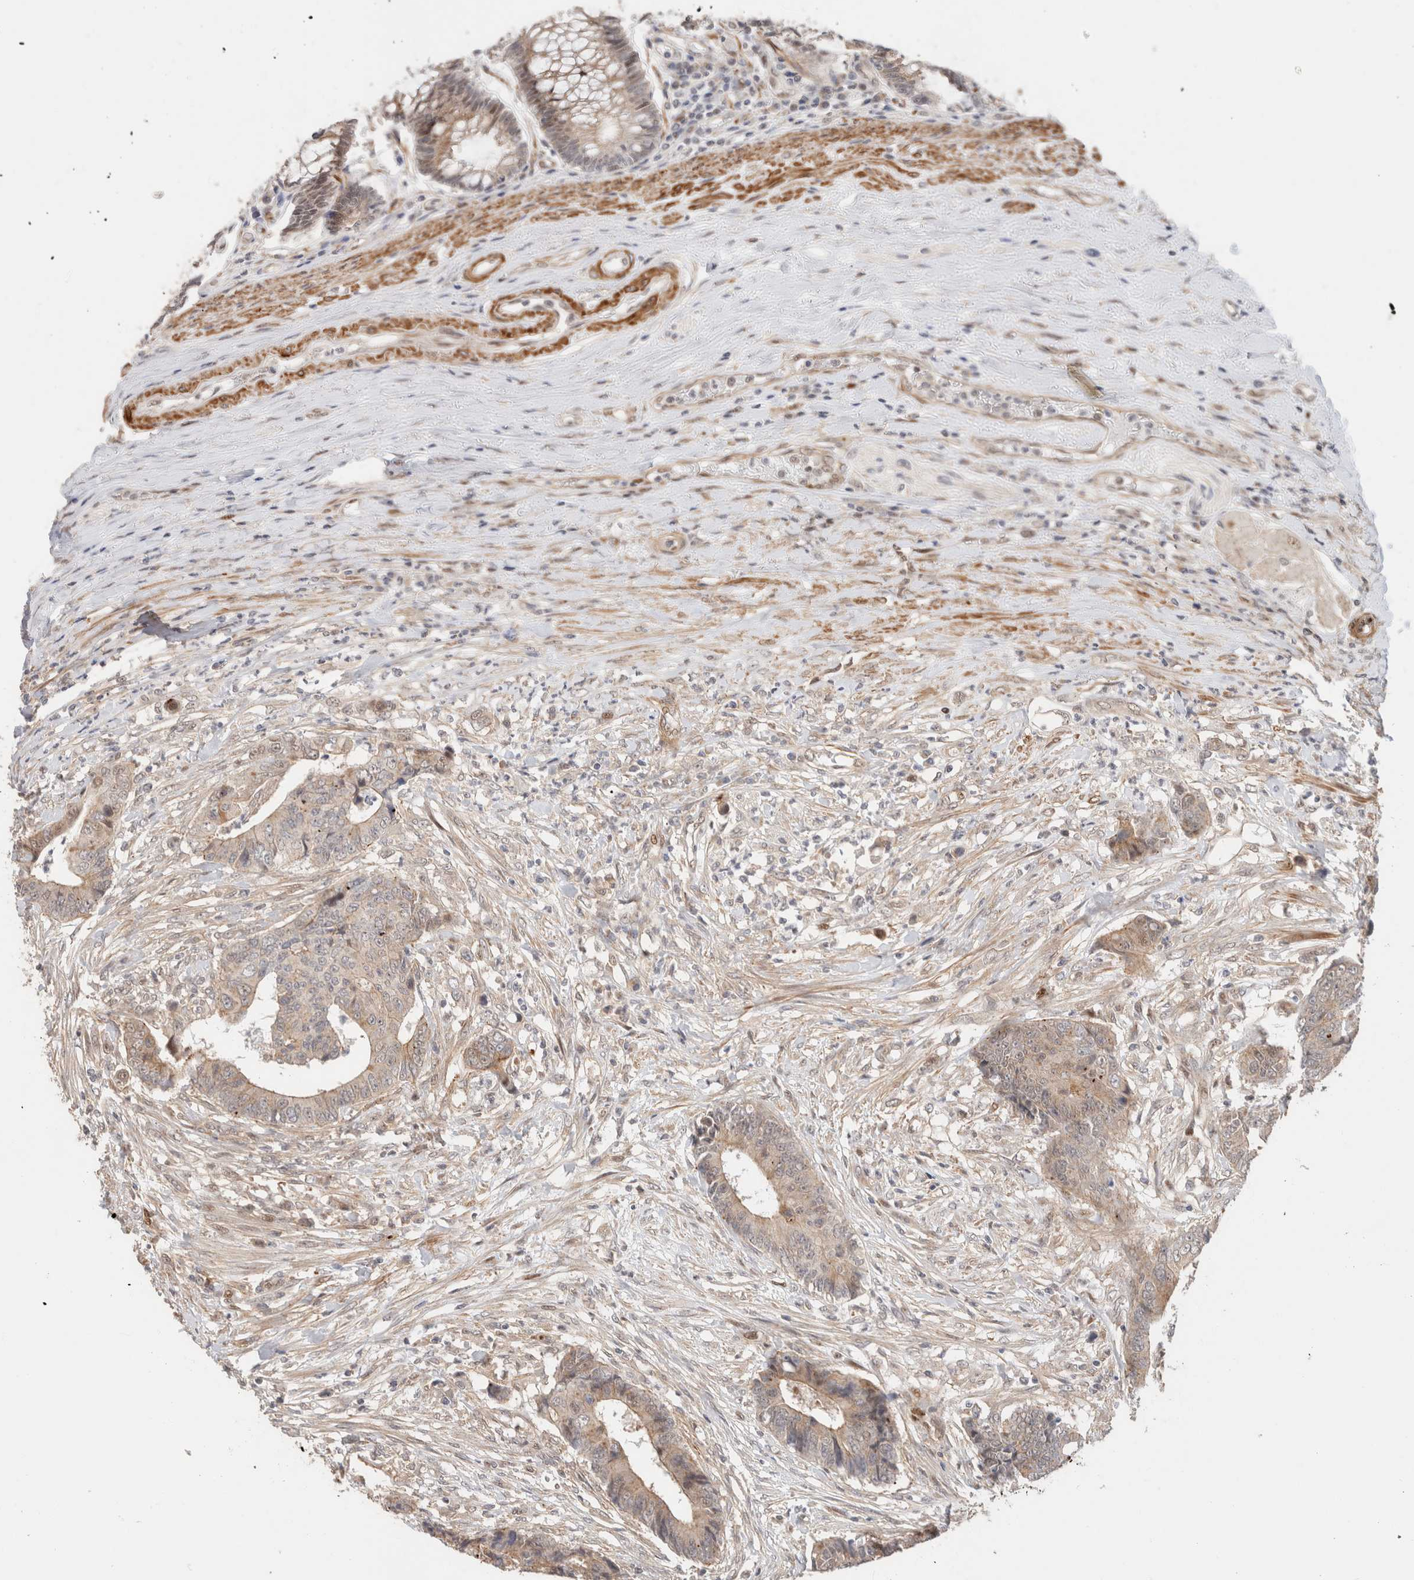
{"staining": {"intensity": "weak", "quantity": ">75%", "location": "cytoplasmic/membranous"}, "tissue": "colorectal cancer", "cell_type": "Tumor cells", "image_type": "cancer", "snomed": [{"axis": "morphology", "description": "Adenocarcinoma, NOS"}, {"axis": "topography", "description": "Rectum"}], "caption": "This is an image of immunohistochemistry staining of colorectal cancer, which shows weak expression in the cytoplasmic/membranous of tumor cells.", "gene": "ID3", "patient": {"sex": "male", "age": 84}}